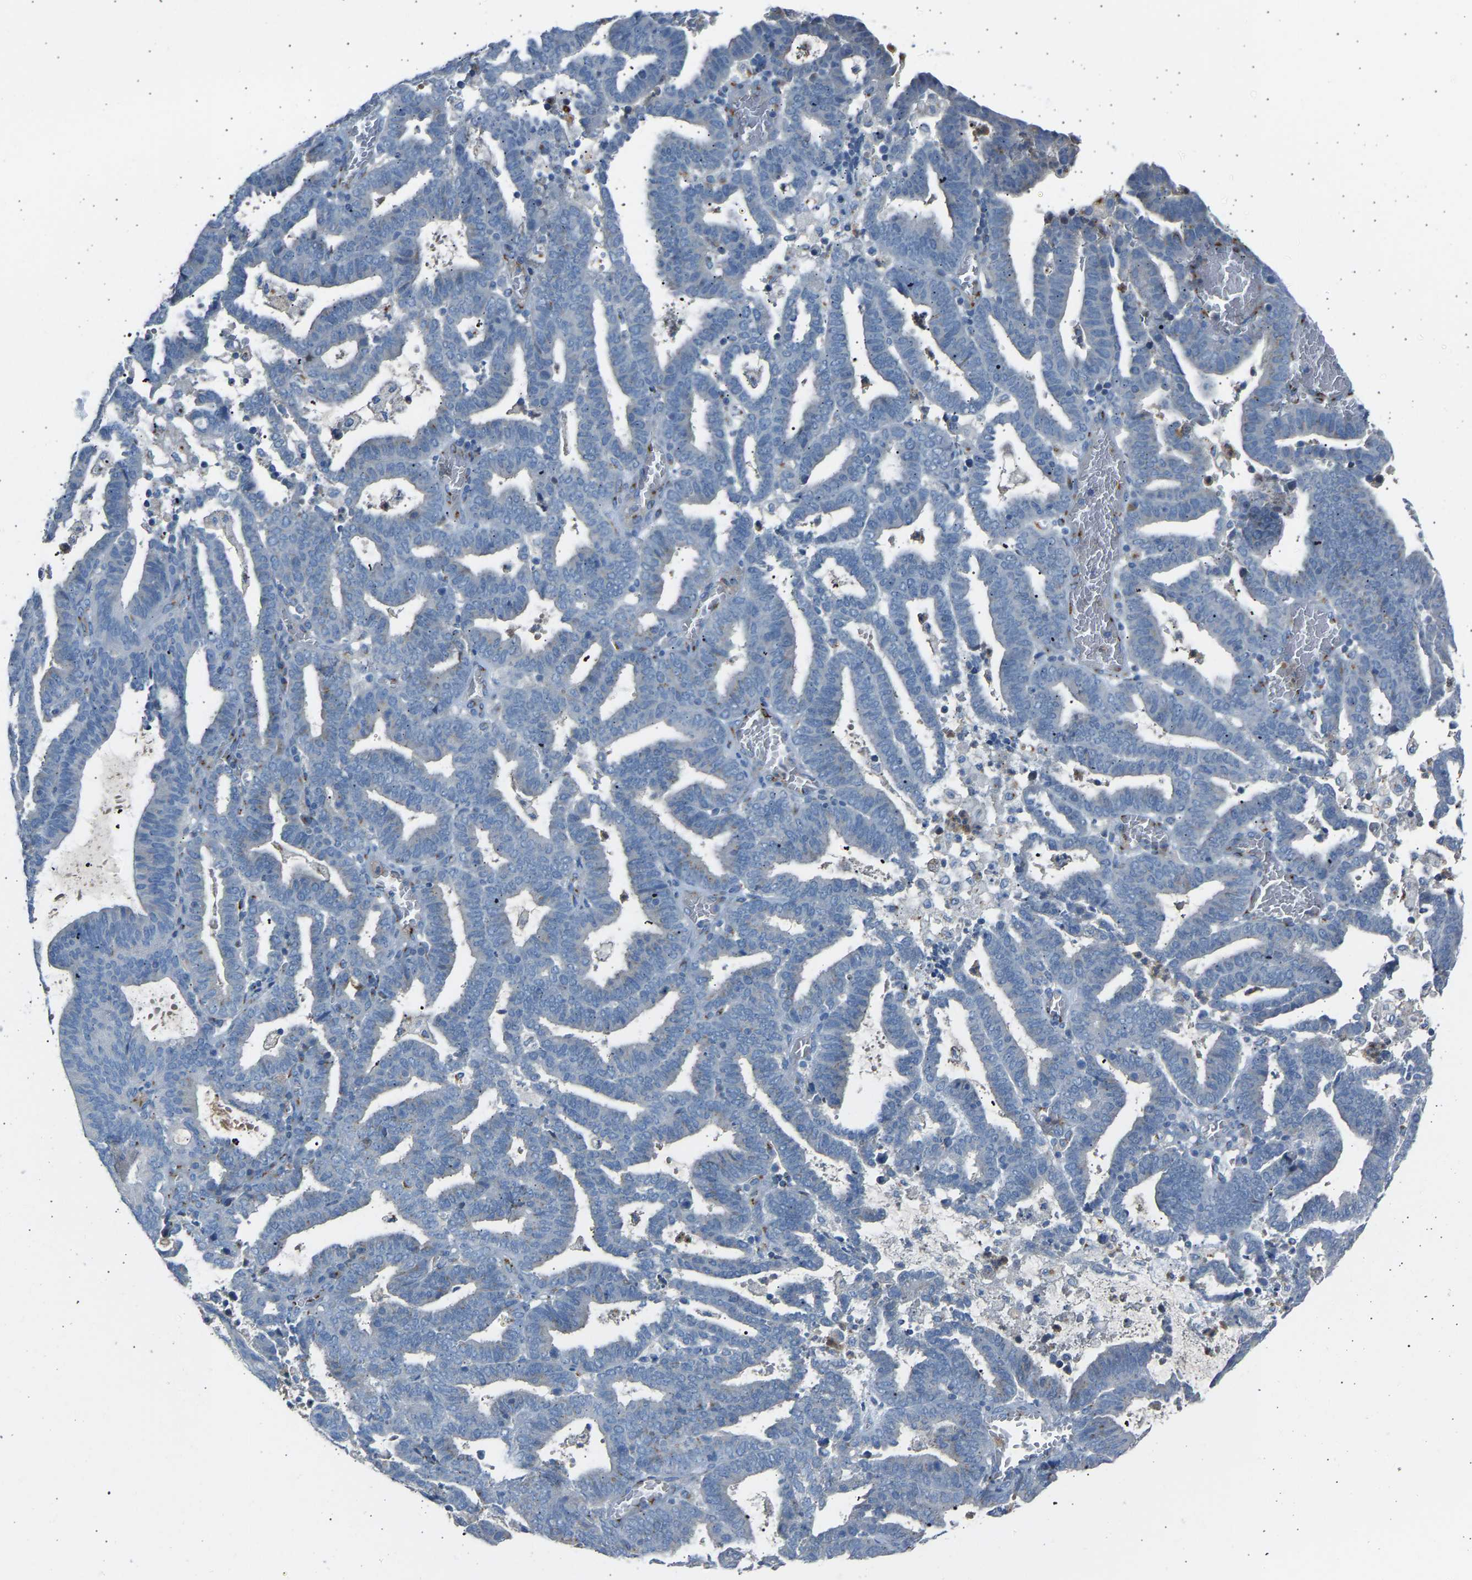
{"staining": {"intensity": "negative", "quantity": "none", "location": "none"}, "tissue": "endometrial cancer", "cell_type": "Tumor cells", "image_type": "cancer", "snomed": [{"axis": "morphology", "description": "Adenocarcinoma, NOS"}, {"axis": "topography", "description": "Uterus"}], "caption": "IHC histopathology image of neoplastic tissue: human adenocarcinoma (endometrial) stained with DAB (3,3'-diaminobenzidine) reveals no significant protein positivity in tumor cells.", "gene": "CYREN", "patient": {"sex": "female", "age": 83}}